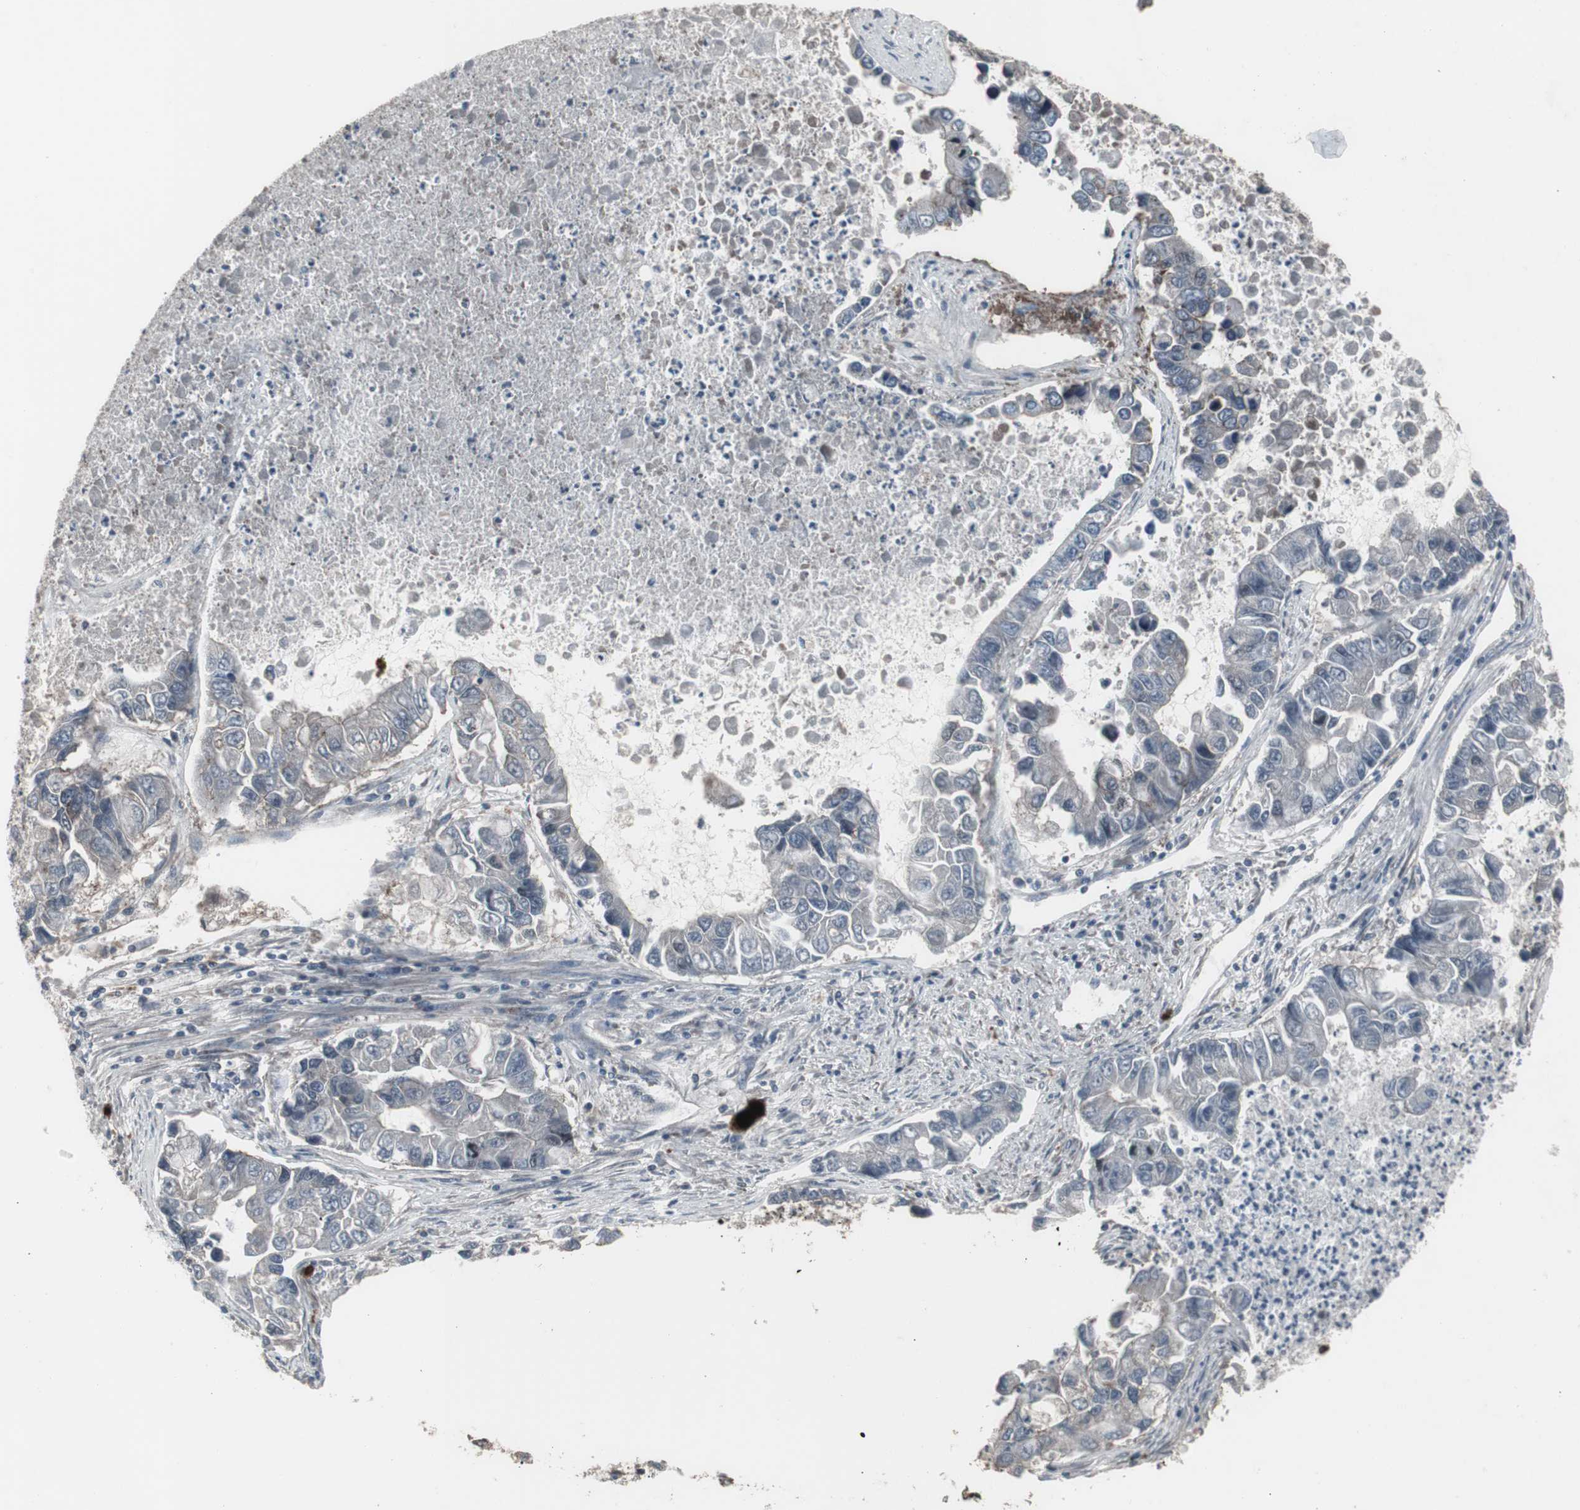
{"staining": {"intensity": "weak", "quantity": "<25%", "location": "cytoplasmic/membranous"}, "tissue": "lung cancer", "cell_type": "Tumor cells", "image_type": "cancer", "snomed": [{"axis": "morphology", "description": "Adenocarcinoma, NOS"}, {"axis": "topography", "description": "Lung"}], "caption": "Micrograph shows no protein positivity in tumor cells of lung adenocarcinoma tissue. Nuclei are stained in blue.", "gene": "SSTR2", "patient": {"sex": "female", "age": 51}}